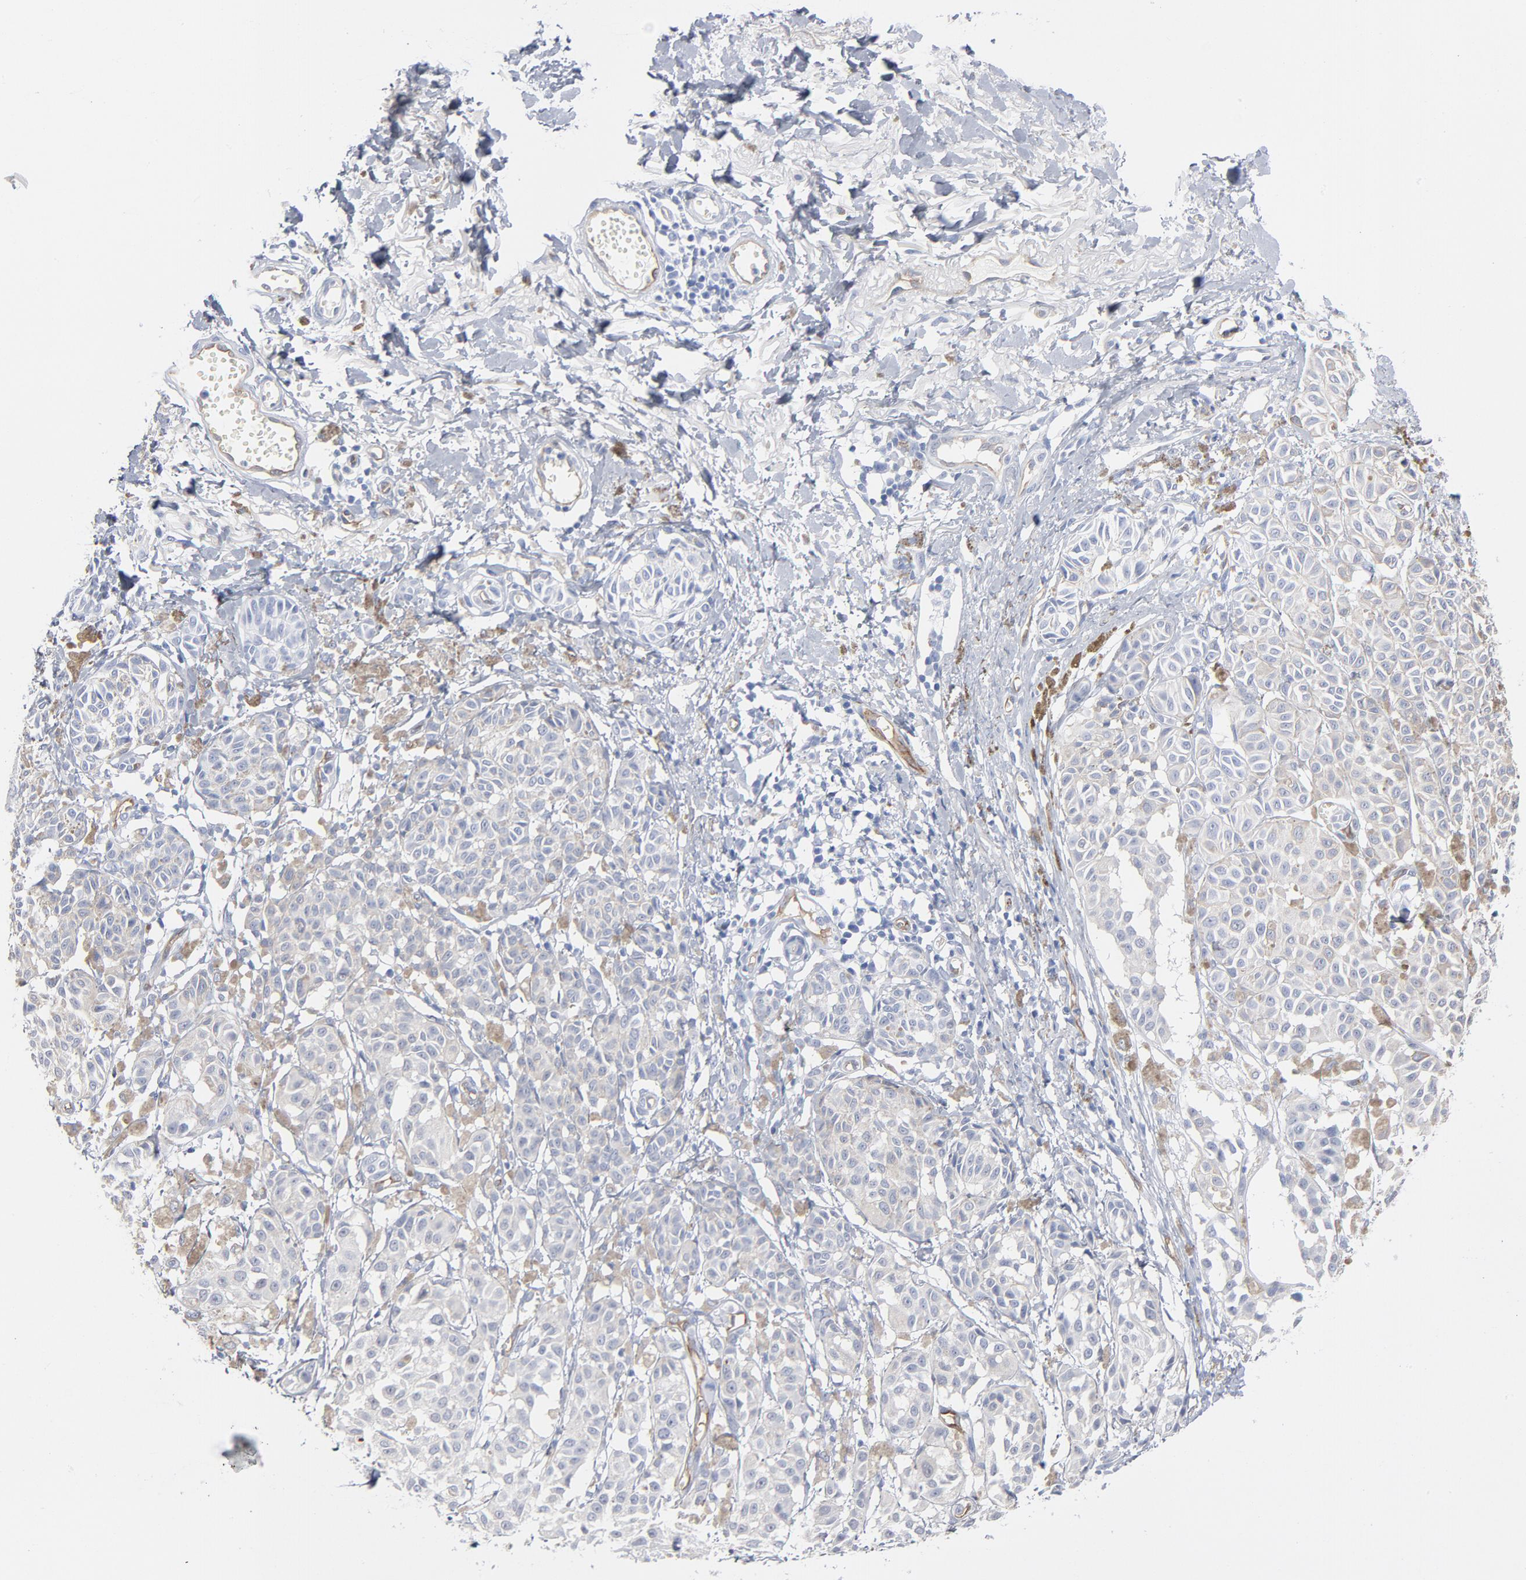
{"staining": {"intensity": "negative", "quantity": "none", "location": "none"}, "tissue": "melanoma", "cell_type": "Tumor cells", "image_type": "cancer", "snomed": [{"axis": "morphology", "description": "Malignant melanoma, NOS"}, {"axis": "topography", "description": "Skin"}], "caption": "IHC photomicrograph of melanoma stained for a protein (brown), which exhibits no expression in tumor cells.", "gene": "SHANK3", "patient": {"sex": "male", "age": 76}}